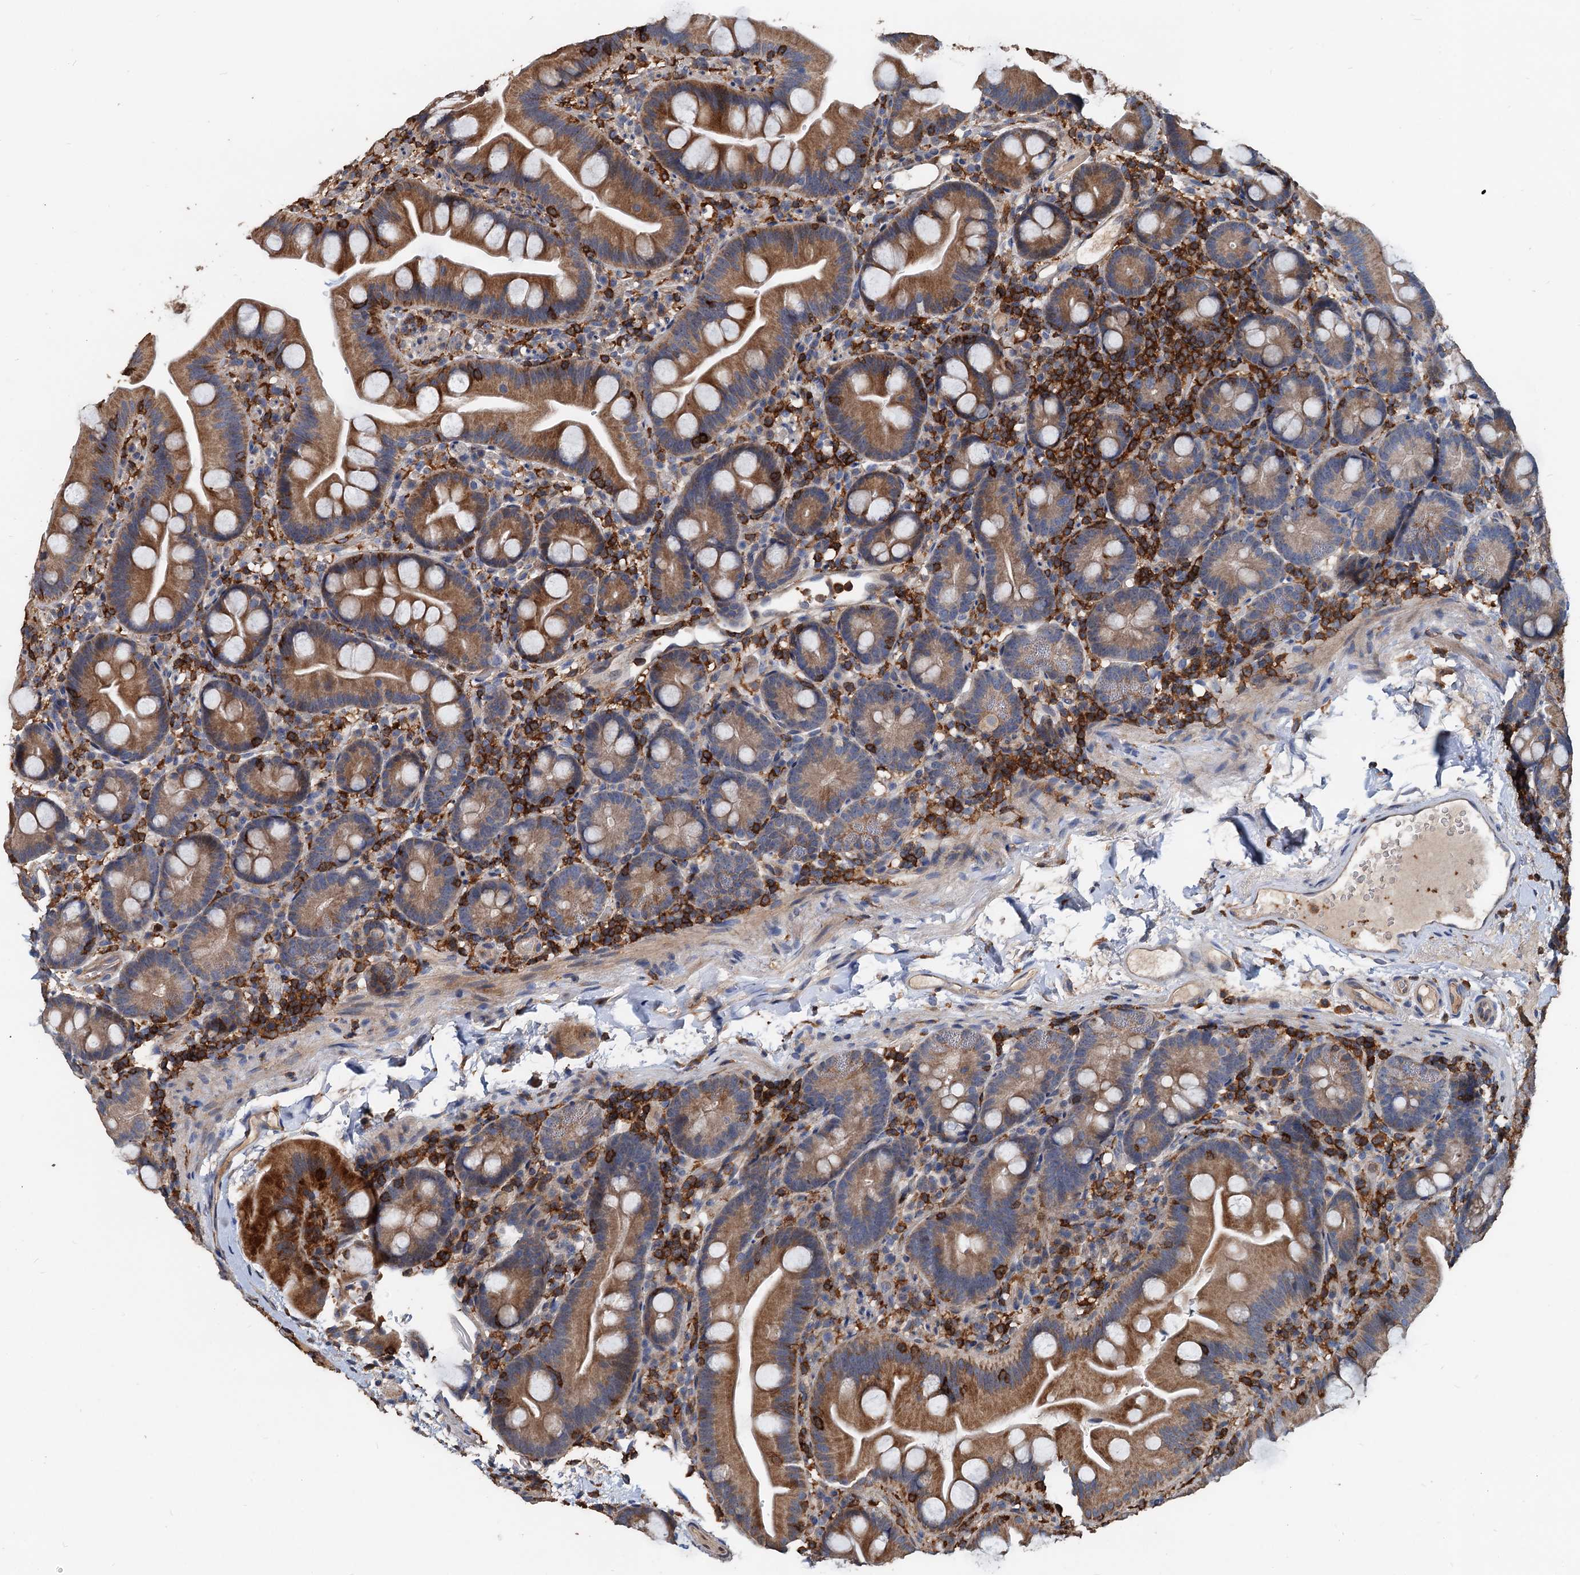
{"staining": {"intensity": "moderate", "quantity": ">75%", "location": "cytoplasmic/membranous"}, "tissue": "small intestine", "cell_type": "Glandular cells", "image_type": "normal", "snomed": [{"axis": "morphology", "description": "Normal tissue, NOS"}, {"axis": "topography", "description": "Small intestine"}], "caption": "Immunohistochemistry (IHC) photomicrograph of normal small intestine: human small intestine stained using IHC exhibits medium levels of moderate protein expression localized specifically in the cytoplasmic/membranous of glandular cells, appearing as a cytoplasmic/membranous brown color.", "gene": "LCP2", "patient": {"sex": "female", "age": 68}}